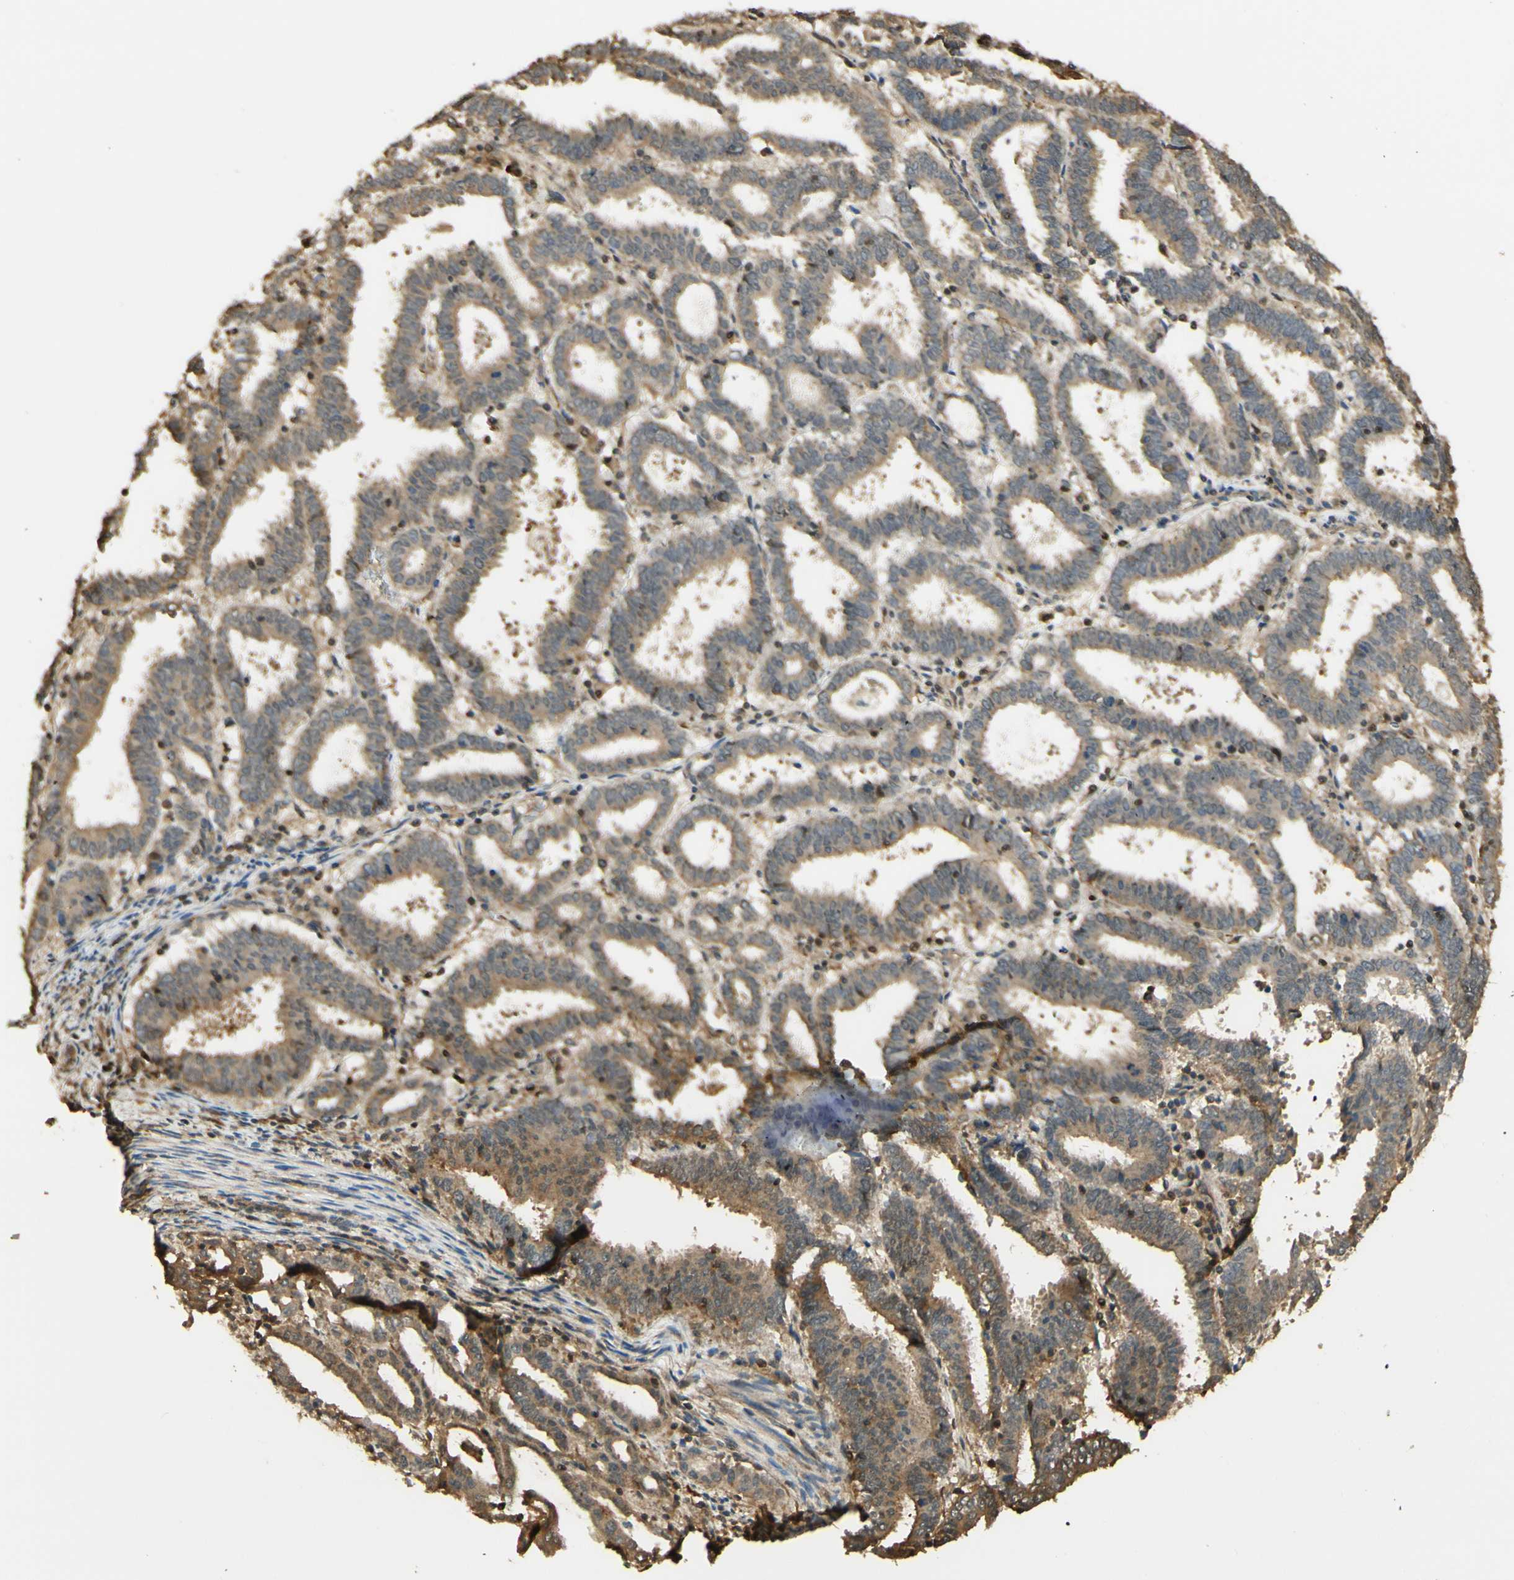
{"staining": {"intensity": "moderate", "quantity": ">75%", "location": "cytoplasmic/membranous"}, "tissue": "endometrial cancer", "cell_type": "Tumor cells", "image_type": "cancer", "snomed": [{"axis": "morphology", "description": "Adenocarcinoma, NOS"}, {"axis": "topography", "description": "Uterus"}], "caption": "Immunohistochemical staining of adenocarcinoma (endometrial) demonstrates medium levels of moderate cytoplasmic/membranous protein expression in approximately >75% of tumor cells.", "gene": "AGER", "patient": {"sex": "female", "age": 83}}